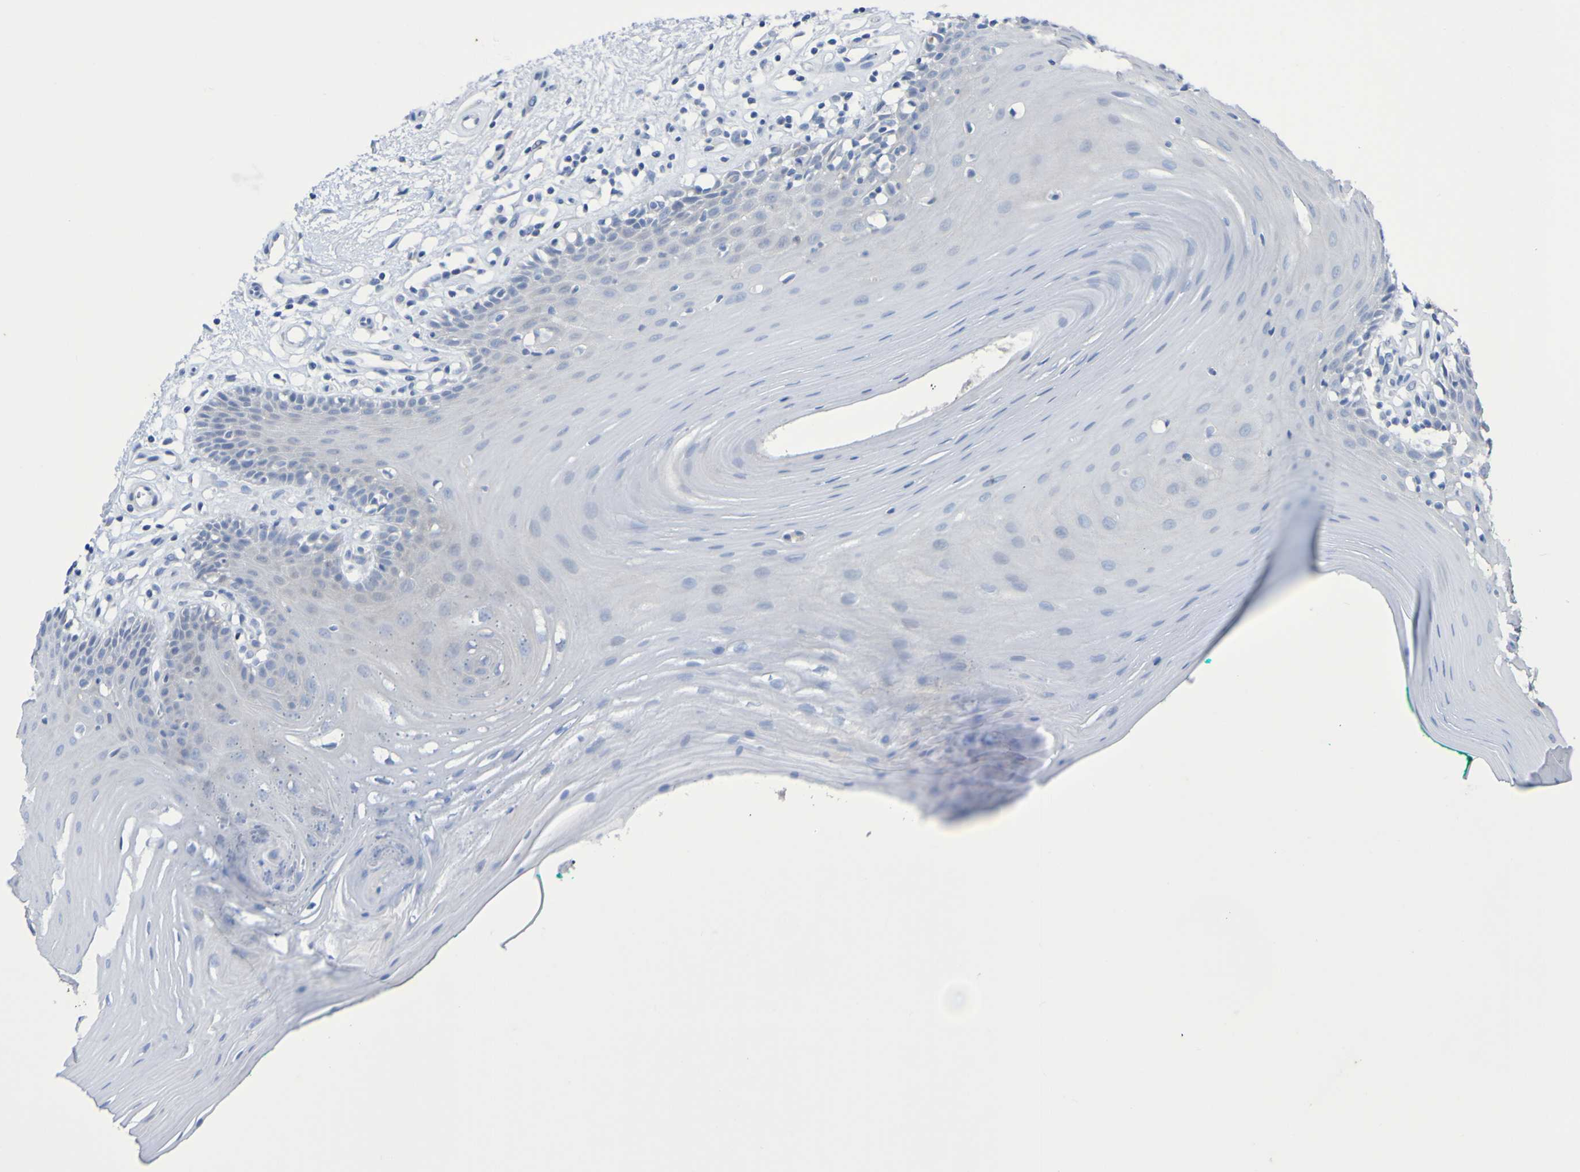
{"staining": {"intensity": "negative", "quantity": "none", "location": "none"}, "tissue": "oral mucosa", "cell_type": "Squamous epithelial cells", "image_type": "normal", "snomed": [{"axis": "morphology", "description": "Normal tissue, NOS"}, {"axis": "topography", "description": "Skeletal muscle"}, {"axis": "topography", "description": "Oral tissue"}], "caption": "An immunohistochemistry (IHC) micrograph of unremarkable oral mucosa is shown. There is no staining in squamous epithelial cells of oral mucosa. Brightfield microscopy of immunohistochemistry (IHC) stained with DAB (brown) and hematoxylin (blue), captured at high magnification.", "gene": "C11orf24", "patient": {"sex": "male", "age": 58}}